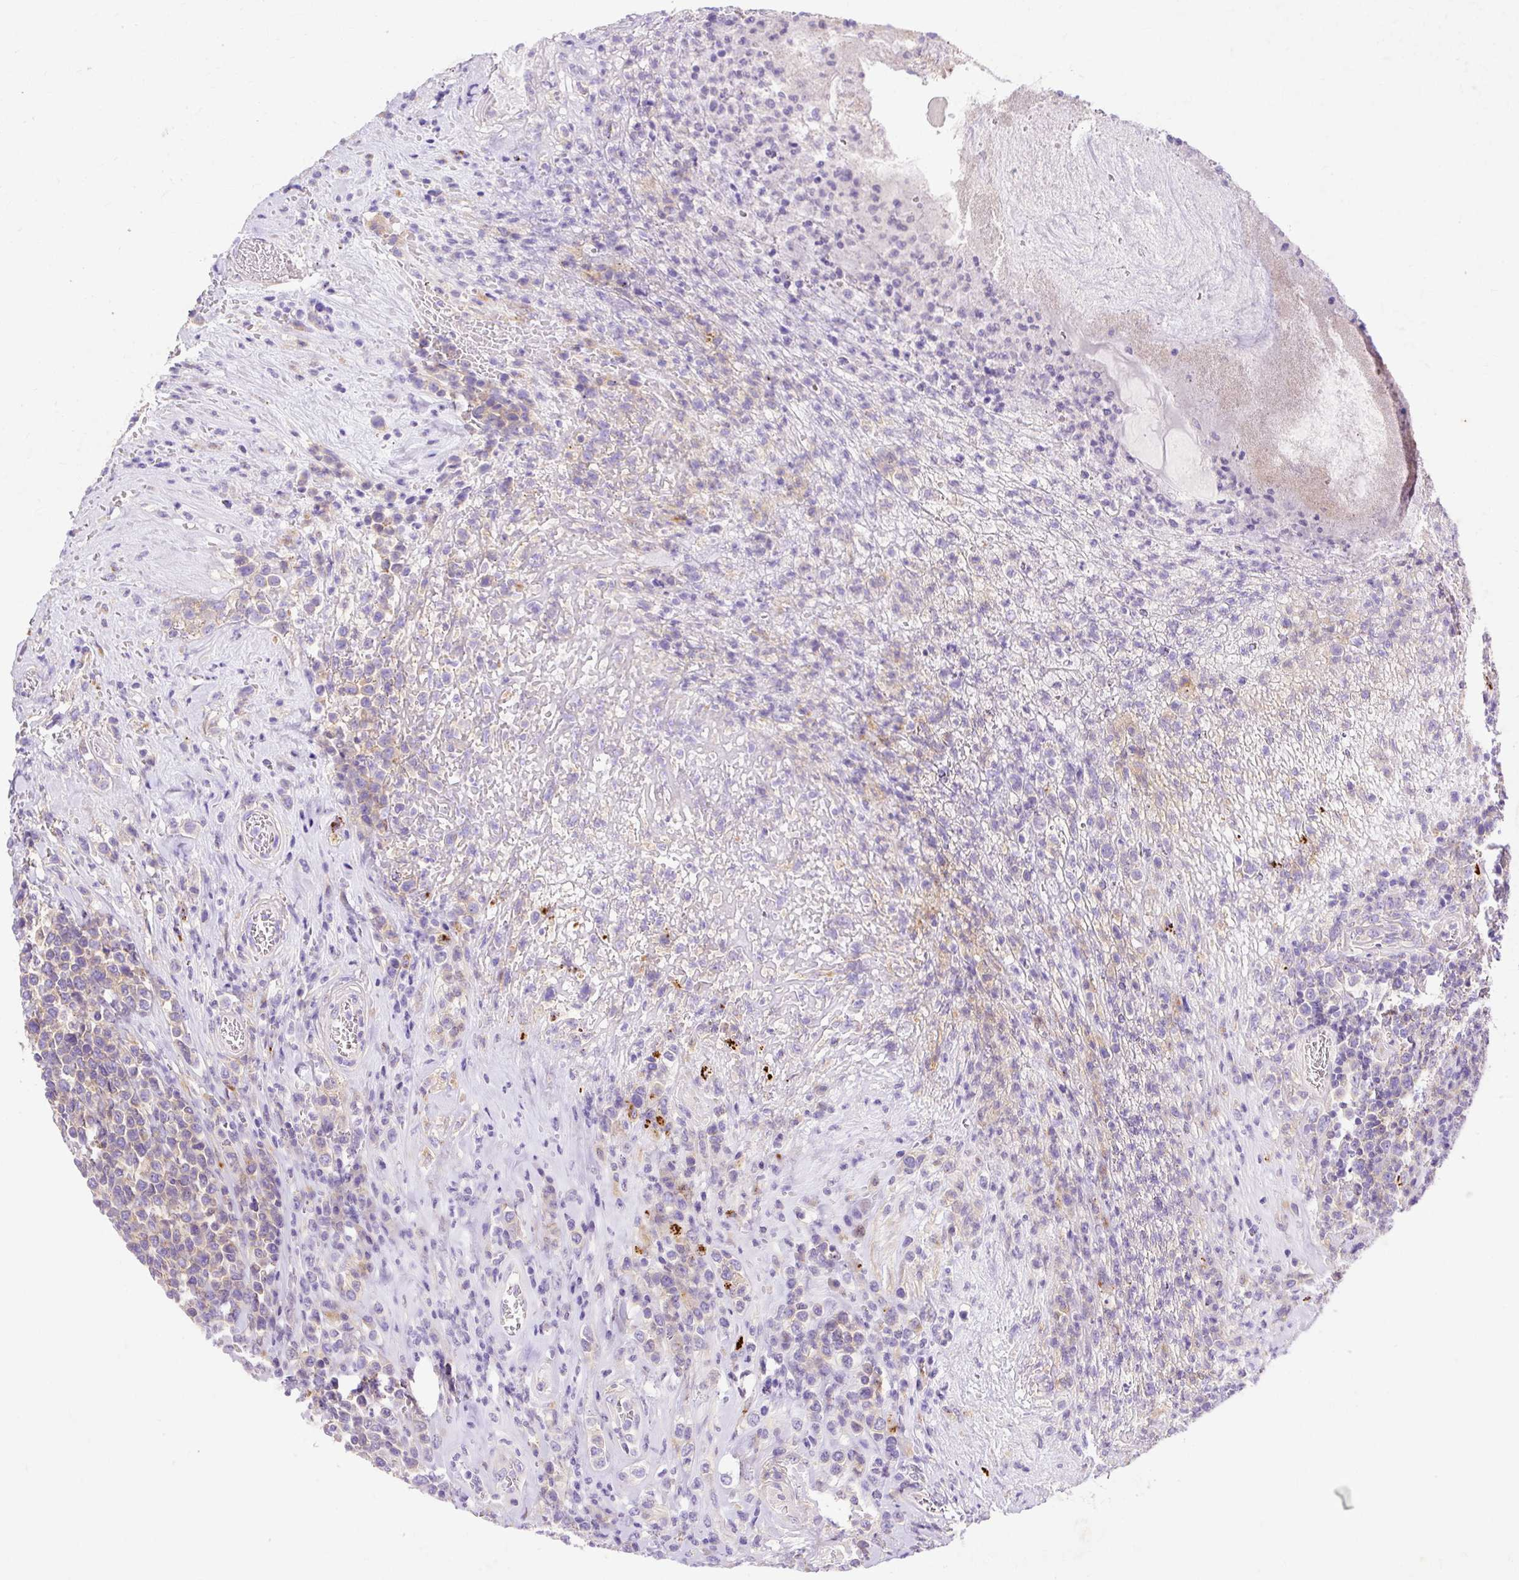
{"staining": {"intensity": "negative", "quantity": "none", "location": "none"}, "tissue": "lymphoma", "cell_type": "Tumor cells", "image_type": "cancer", "snomed": [{"axis": "morphology", "description": "Malignant lymphoma, non-Hodgkin's type, High grade"}, {"axis": "topography", "description": "Soft tissue"}], "caption": "IHC micrograph of neoplastic tissue: human lymphoma stained with DAB (3,3'-diaminobenzidine) reveals no significant protein staining in tumor cells. (IHC, brightfield microscopy, high magnification).", "gene": "OR4K15", "patient": {"sex": "female", "age": 56}}